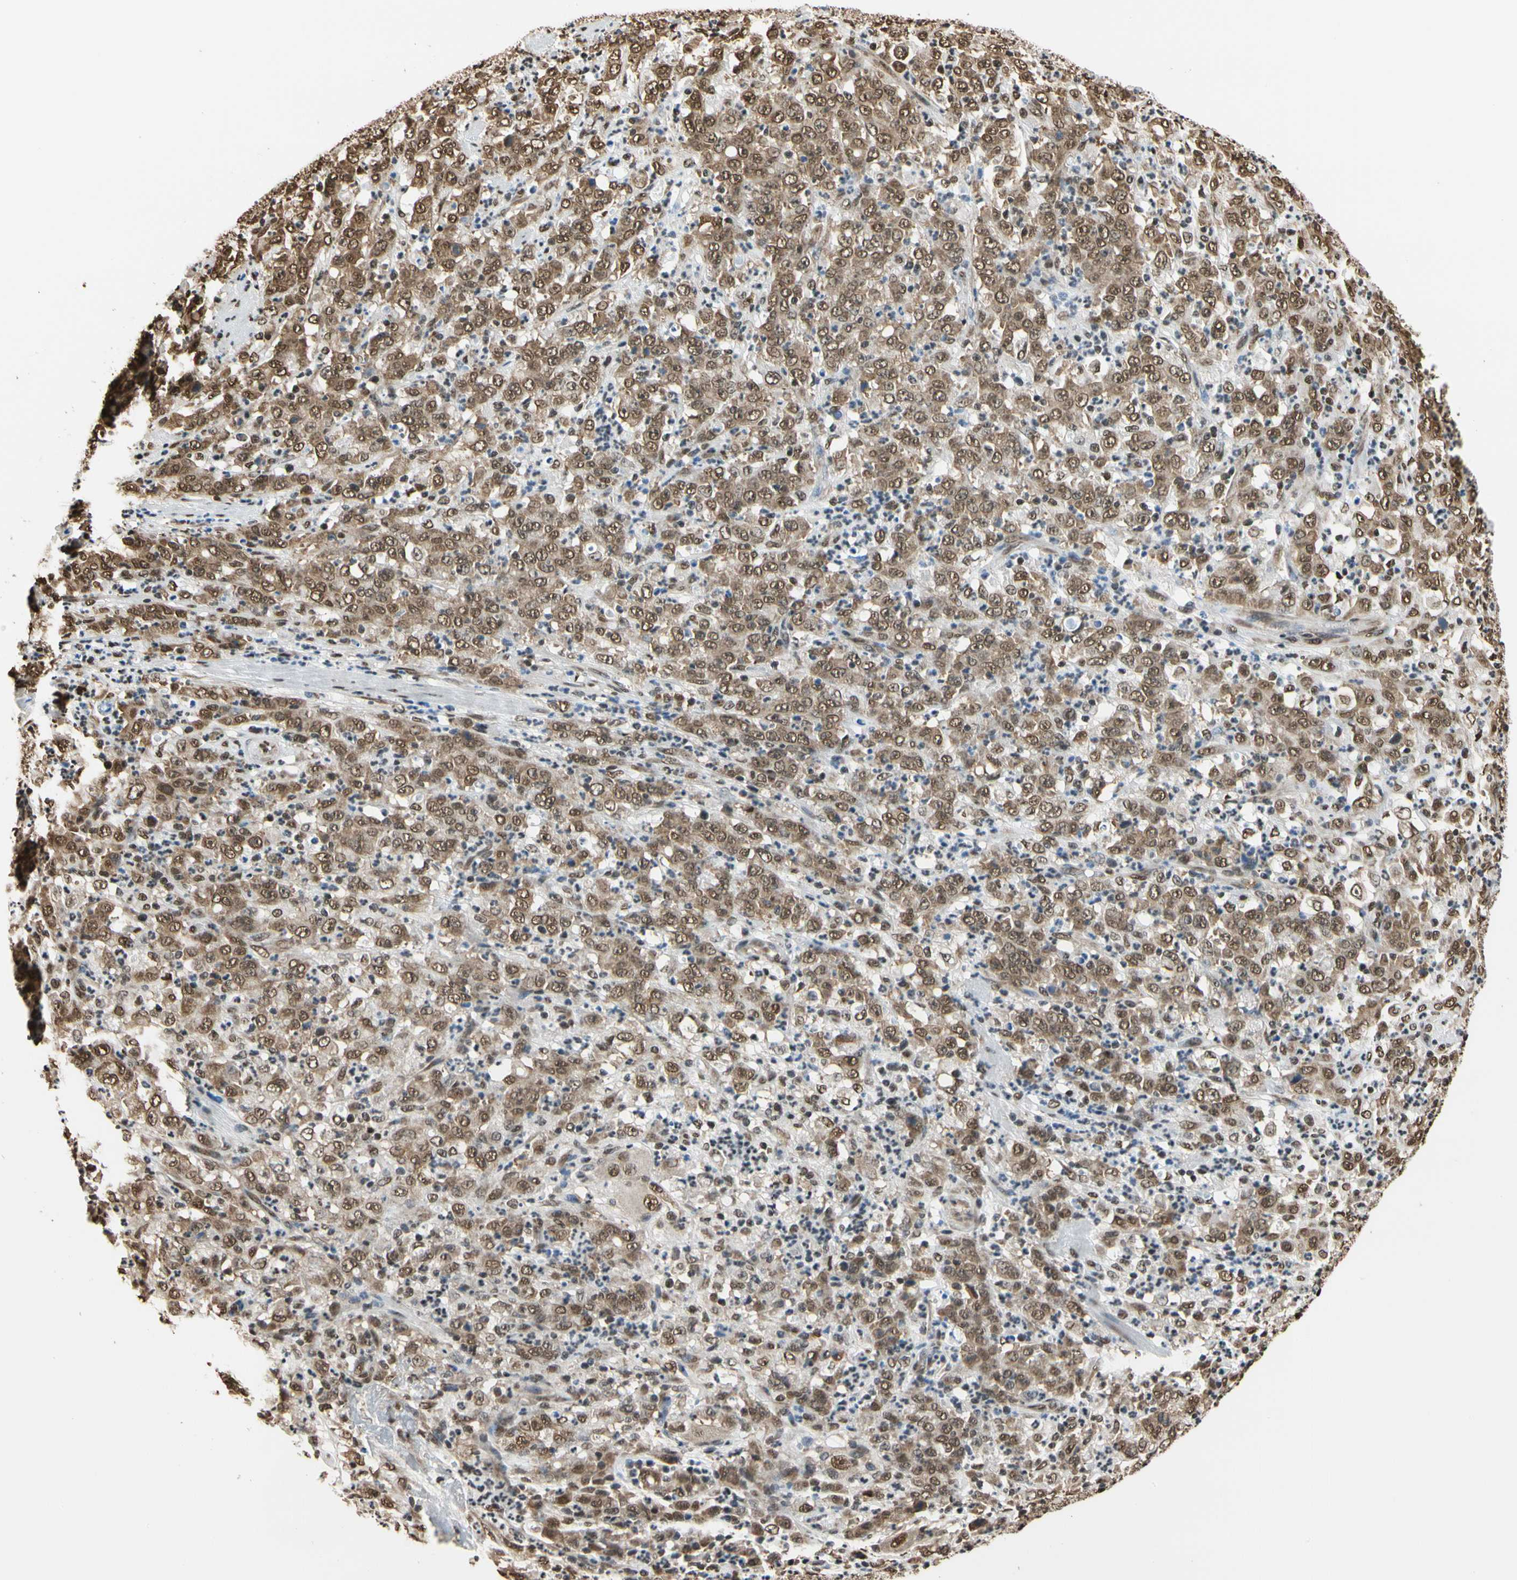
{"staining": {"intensity": "moderate", "quantity": ">75%", "location": "cytoplasmic/membranous,nuclear"}, "tissue": "stomach cancer", "cell_type": "Tumor cells", "image_type": "cancer", "snomed": [{"axis": "morphology", "description": "Adenocarcinoma, NOS"}, {"axis": "topography", "description": "Stomach, lower"}], "caption": "IHC photomicrograph of adenocarcinoma (stomach) stained for a protein (brown), which exhibits medium levels of moderate cytoplasmic/membranous and nuclear staining in approximately >75% of tumor cells.", "gene": "HNRNPK", "patient": {"sex": "female", "age": 71}}